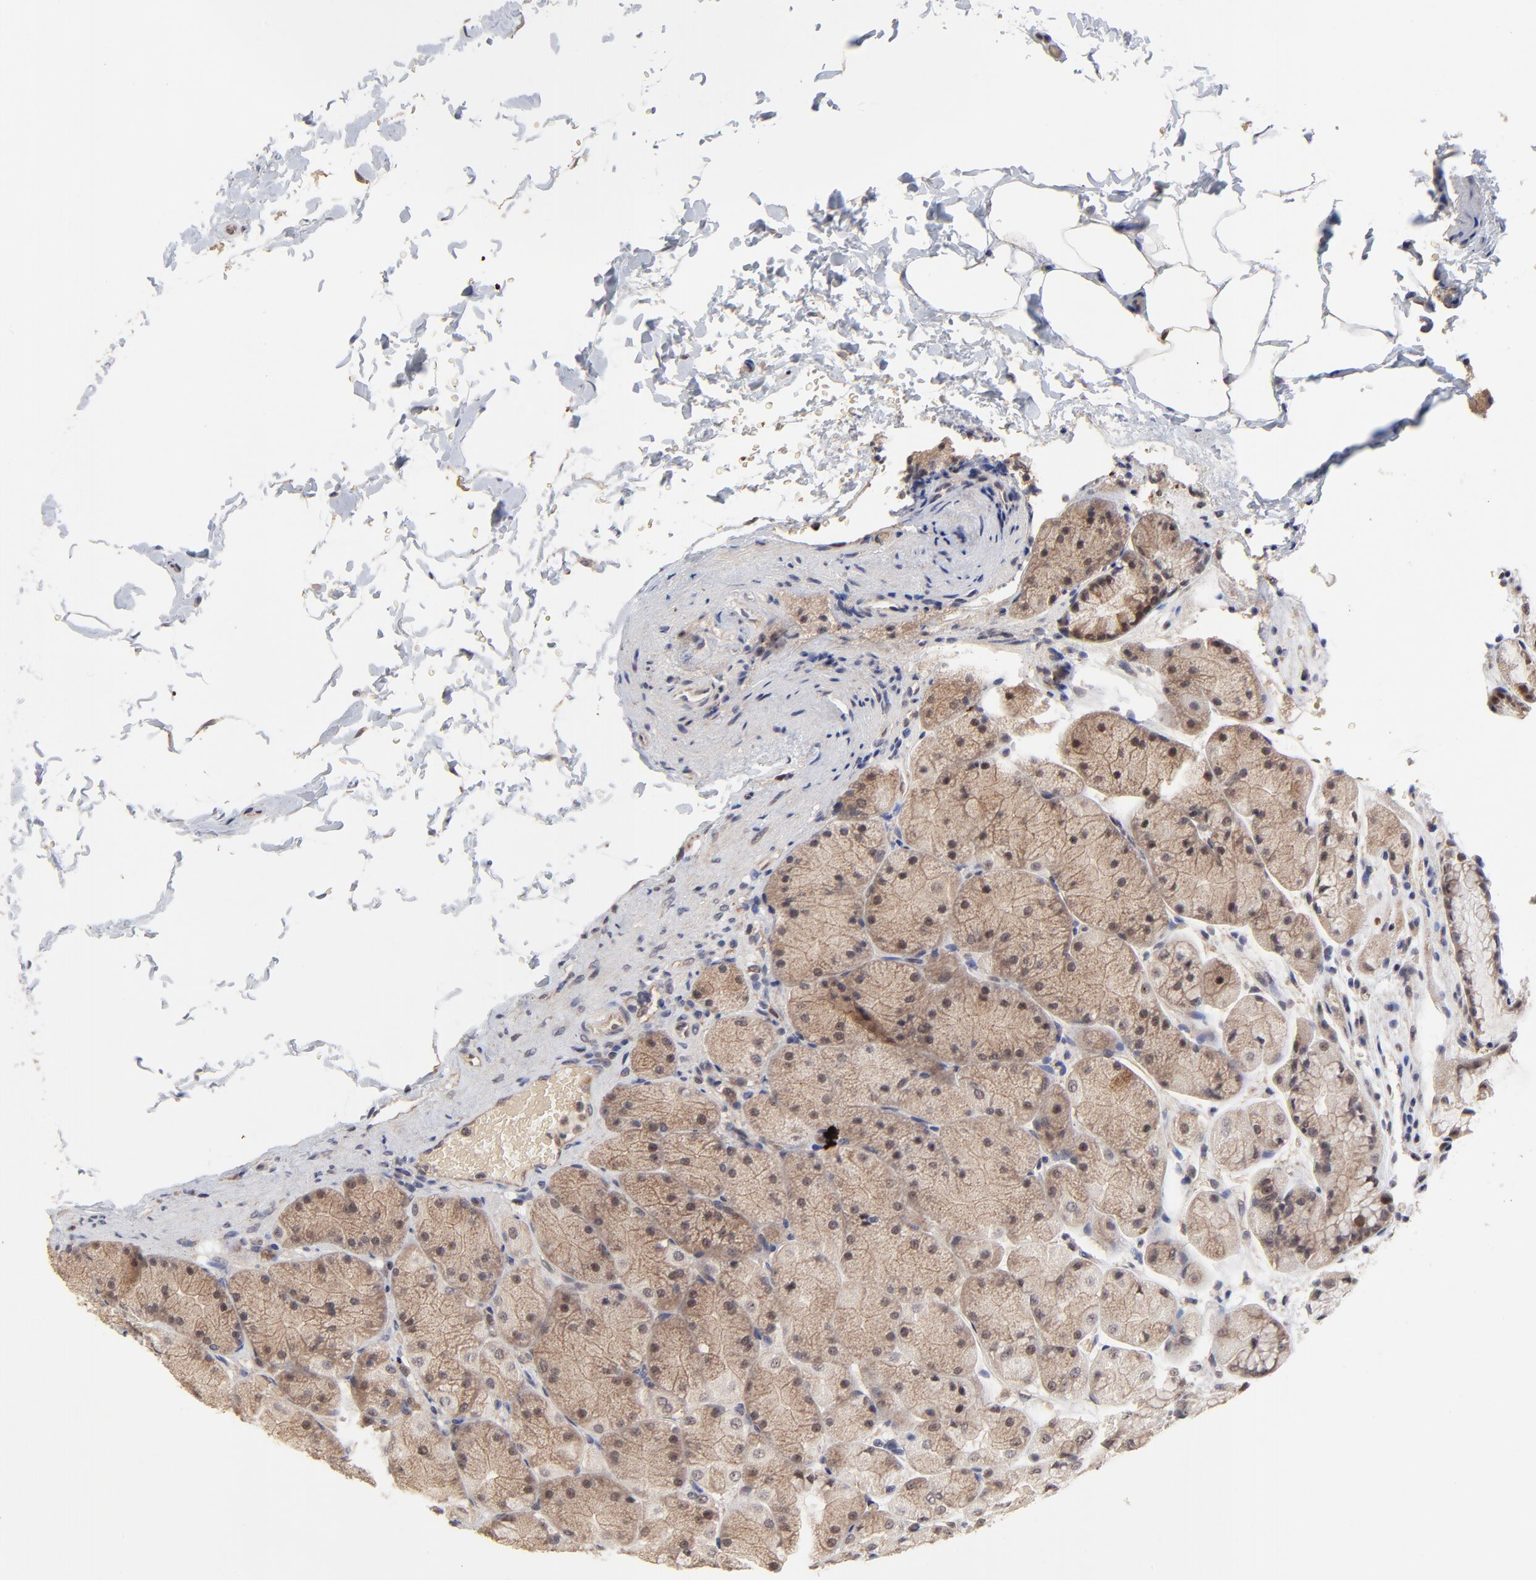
{"staining": {"intensity": "moderate", "quantity": ">75%", "location": "cytoplasmic/membranous"}, "tissue": "stomach", "cell_type": "Glandular cells", "image_type": "normal", "snomed": [{"axis": "morphology", "description": "Normal tissue, NOS"}, {"axis": "topography", "description": "Stomach, upper"}], "caption": "Unremarkable stomach shows moderate cytoplasmic/membranous staining in approximately >75% of glandular cells, visualized by immunohistochemistry. The protein is stained brown, and the nuclei are stained in blue (DAB IHC with brightfield microscopy, high magnification).", "gene": "FRMD8", "patient": {"sex": "female", "age": 56}}